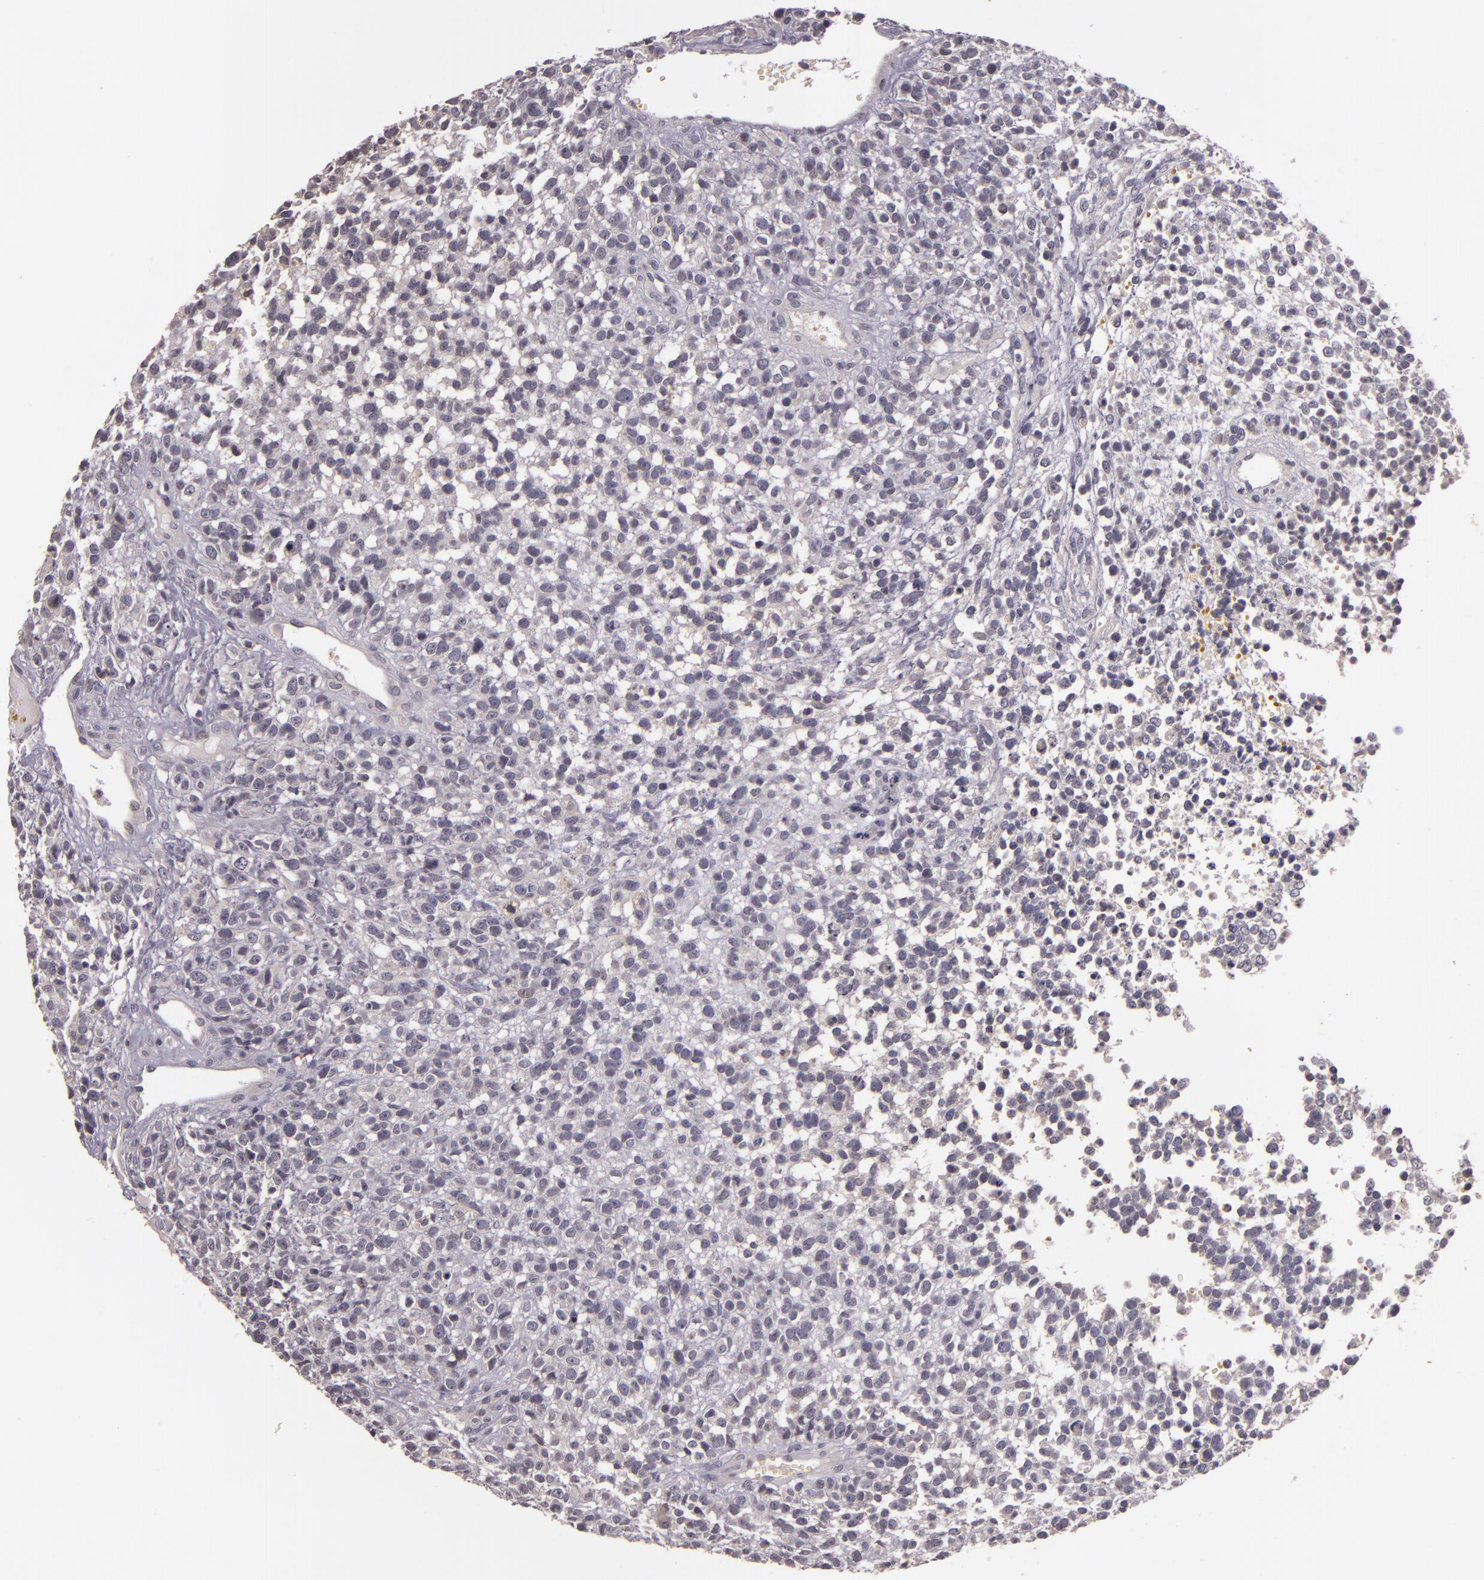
{"staining": {"intensity": "negative", "quantity": "none", "location": "none"}, "tissue": "glioma", "cell_type": "Tumor cells", "image_type": "cancer", "snomed": [{"axis": "morphology", "description": "Glioma, malignant, High grade"}, {"axis": "topography", "description": "Brain"}], "caption": "High power microscopy image of an immunohistochemistry (IHC) histopathology image of glioma, revealing no significant expression in tumor cells.", "gene": "TFF1", "patient": {"sex": "male", "age": 66}}